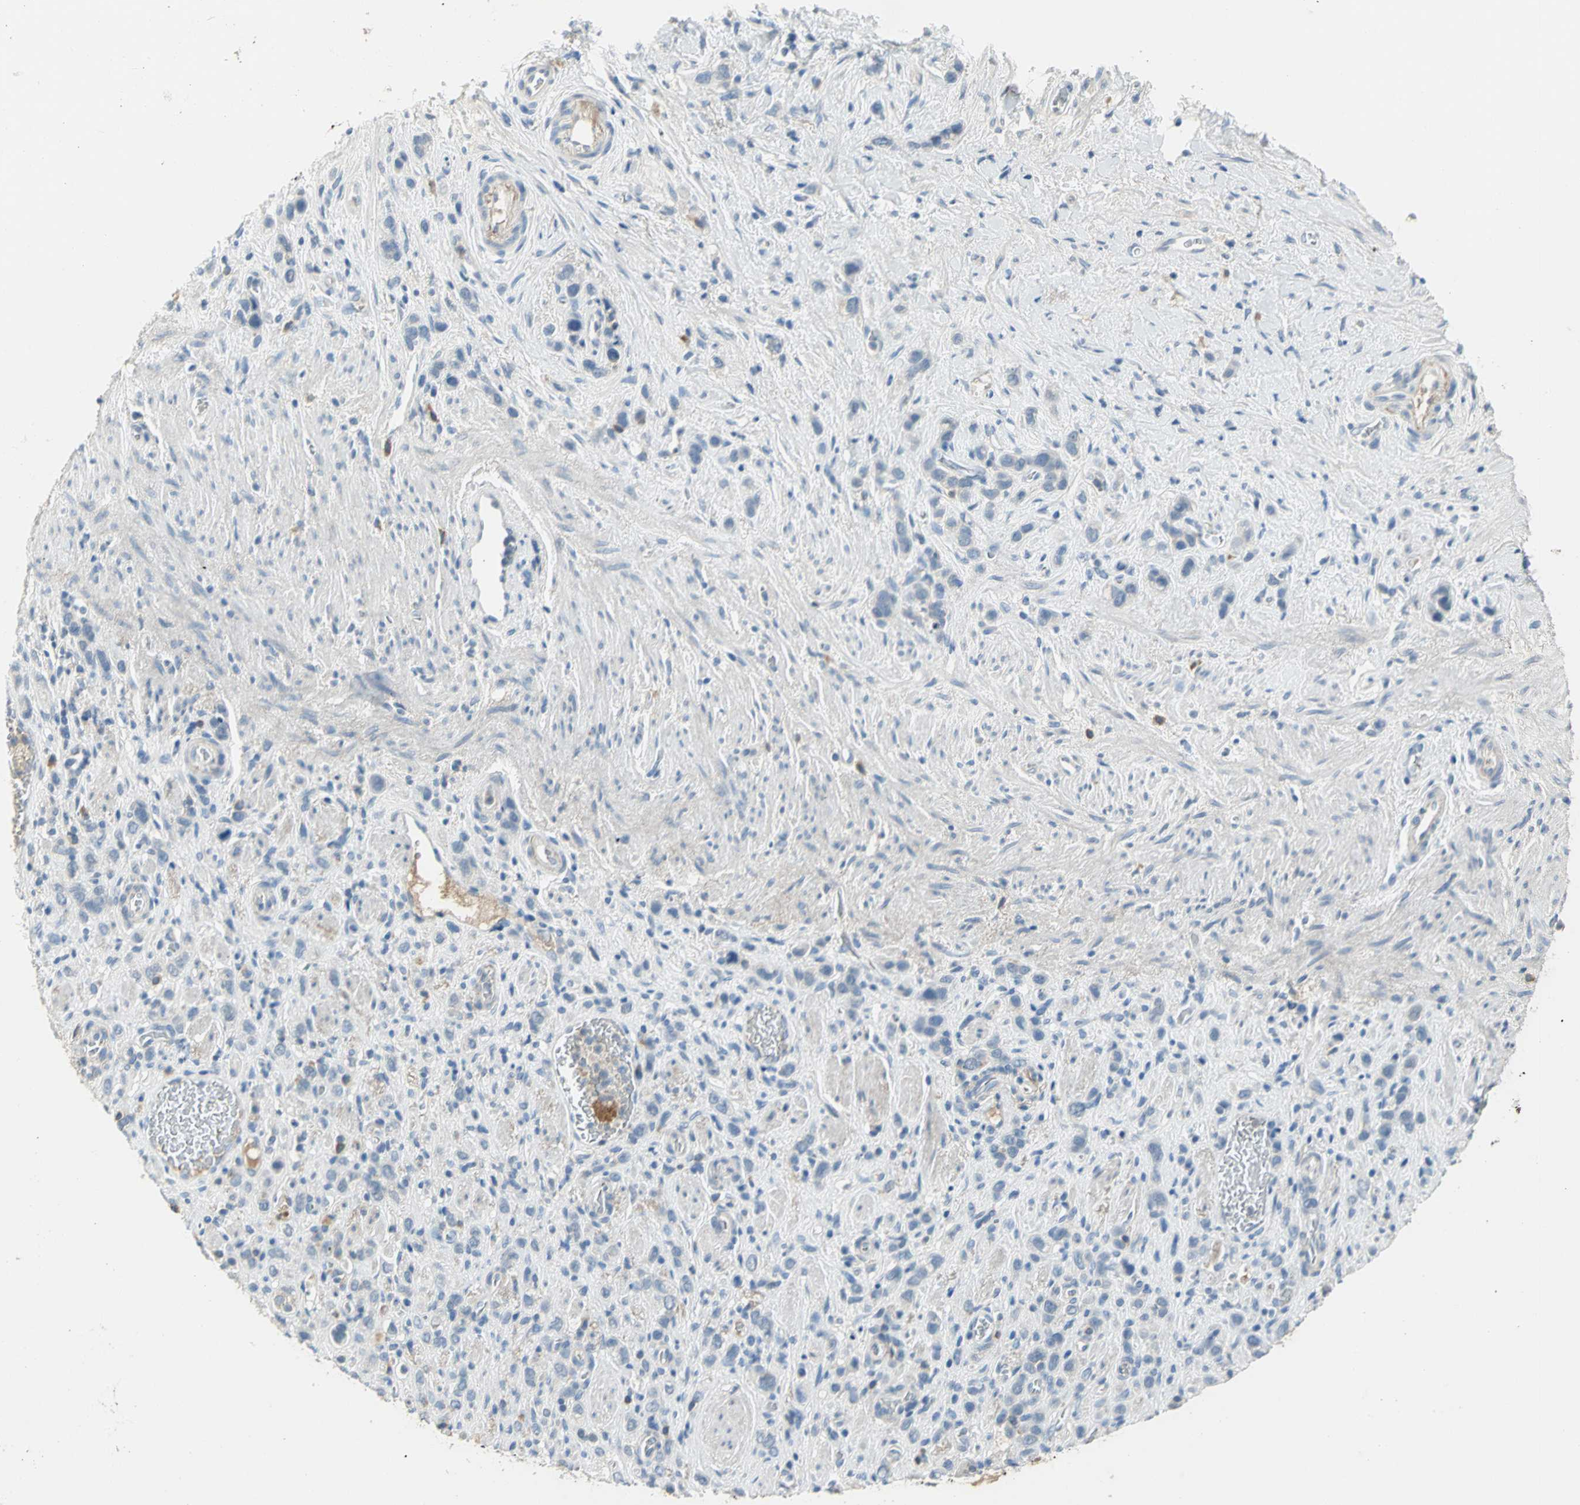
{"staining": {"intensity": "negative", "quantity": "none", "location": "none"}, "tissue": "stomach cancer", "cell_type": "Tumor cells", "image_type": "cancer", "snomed": [{"axis": "morphology", "description": "Normal tissue, NOS"}, {"axis": "morphology", "description": "Adenocarcinoma, NOS"}, {"axis": "morphology", "description": "Adenocarcinoma, High grade"}, {"axis": "topography", "description": "Stomach, upper"}, {"axis": "topography", "description": "Stomach"}], "caption": "The micrograph displays no staining of tumor cells in high-grade adenocarcinoma (stomach).", "gene": "ZIC1", "patient": {"sex": "female", "age": 65}}